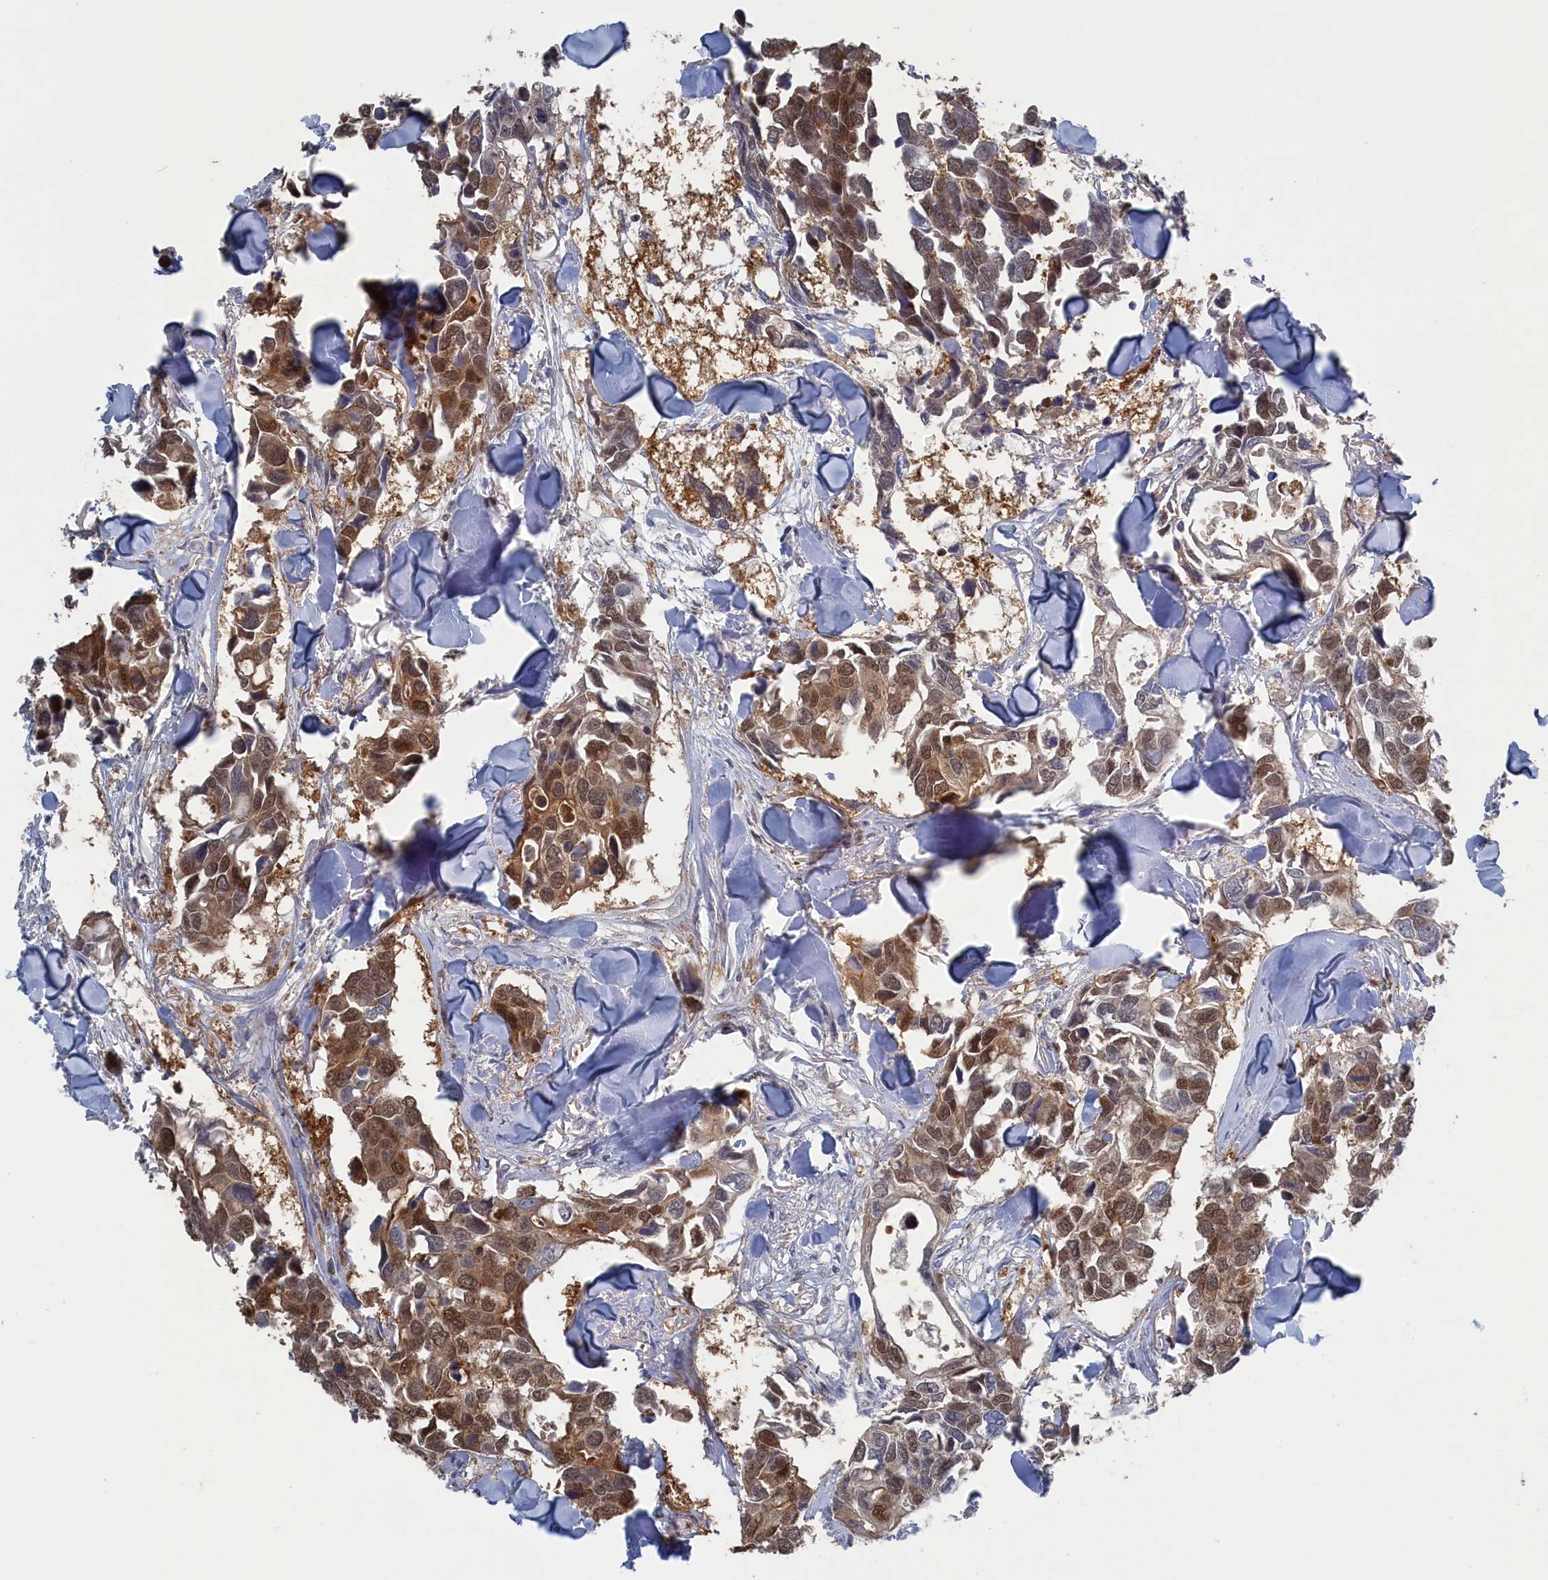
{"staining": {"intensity": "moderate", "quantity": ">75%", "location": "cytoplasmic/membranous,nuclear"}, "tissue": "breast cancer", "cell_type": "Tumor cells", "image_type": "cancer", "snomed": [{"axis": "morphology", "description": "Duct carcinoma"}, {"axis": "topography", "description": "Breast"}], "caption": "DAB immunohistochemical staining of human breast cancer (invasive ductal carcinoma) displays moderate cytoplasmic/membranous and nuclear protein expression in approximately >75% of tumor cells.", "gene": "IRGQ", "patient": {"sex": "female", "age": 83}}